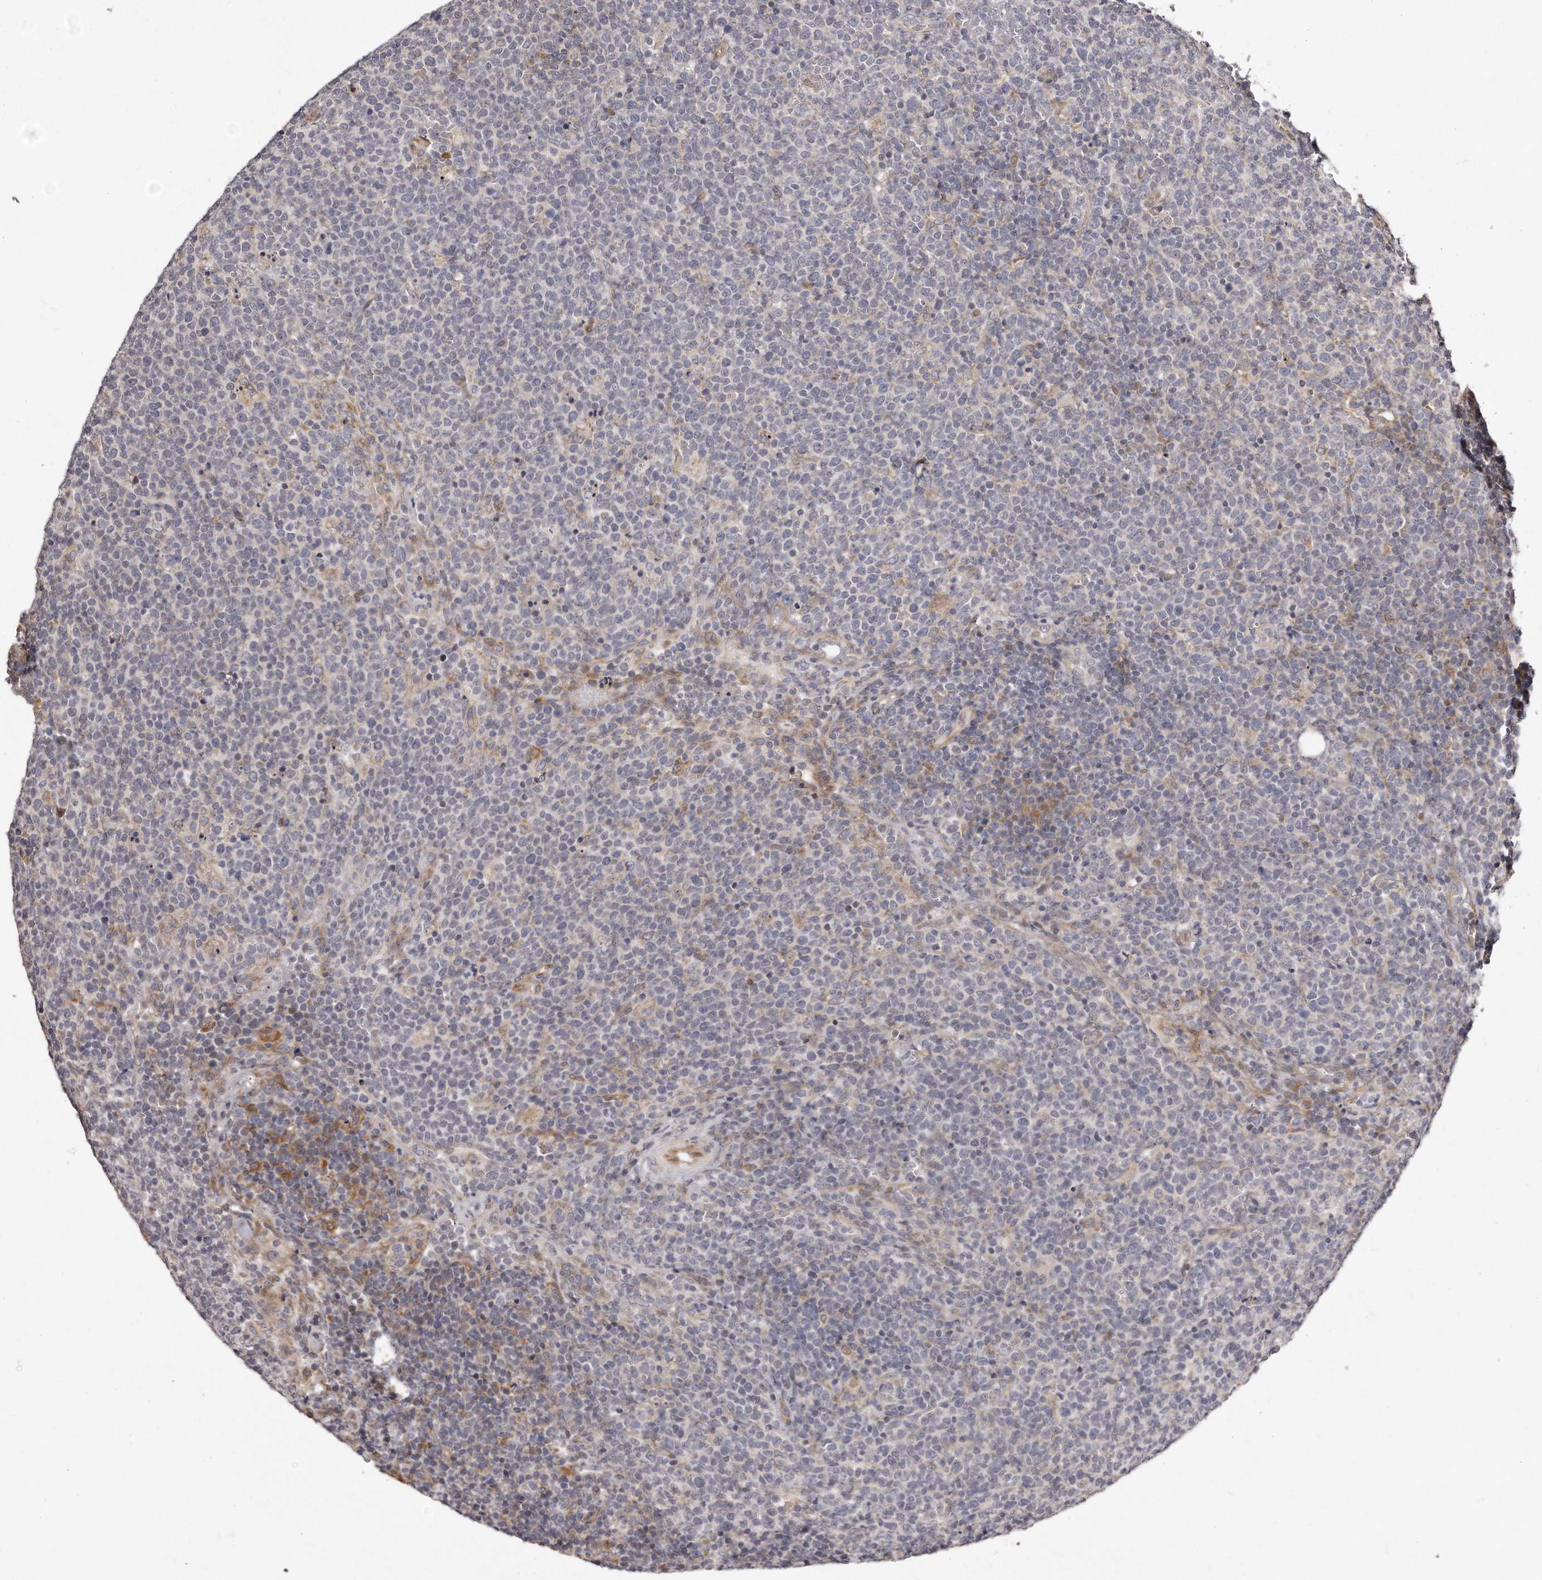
{"staining": {"intensity": "negative", "quantity": "none", "location": "none"}, "tissue": "lymphoma", "cell_type": "Tumor cells", "image_type": "cancer", "snomed": [{"axis": "morphology", "description": "Malignant lymphoma, non-Hodgkin's type, High grade"}, {"axis": "topography", "description": "Lymph node"}], "caption": "A histopathology image of high-grade malignant lymphoma, non-Hodgkin's type stained for a protein shows no brown staining in tumor cells.", "gene": "TRAPPC14", "patient": {"sex": "male", "age": 61}}